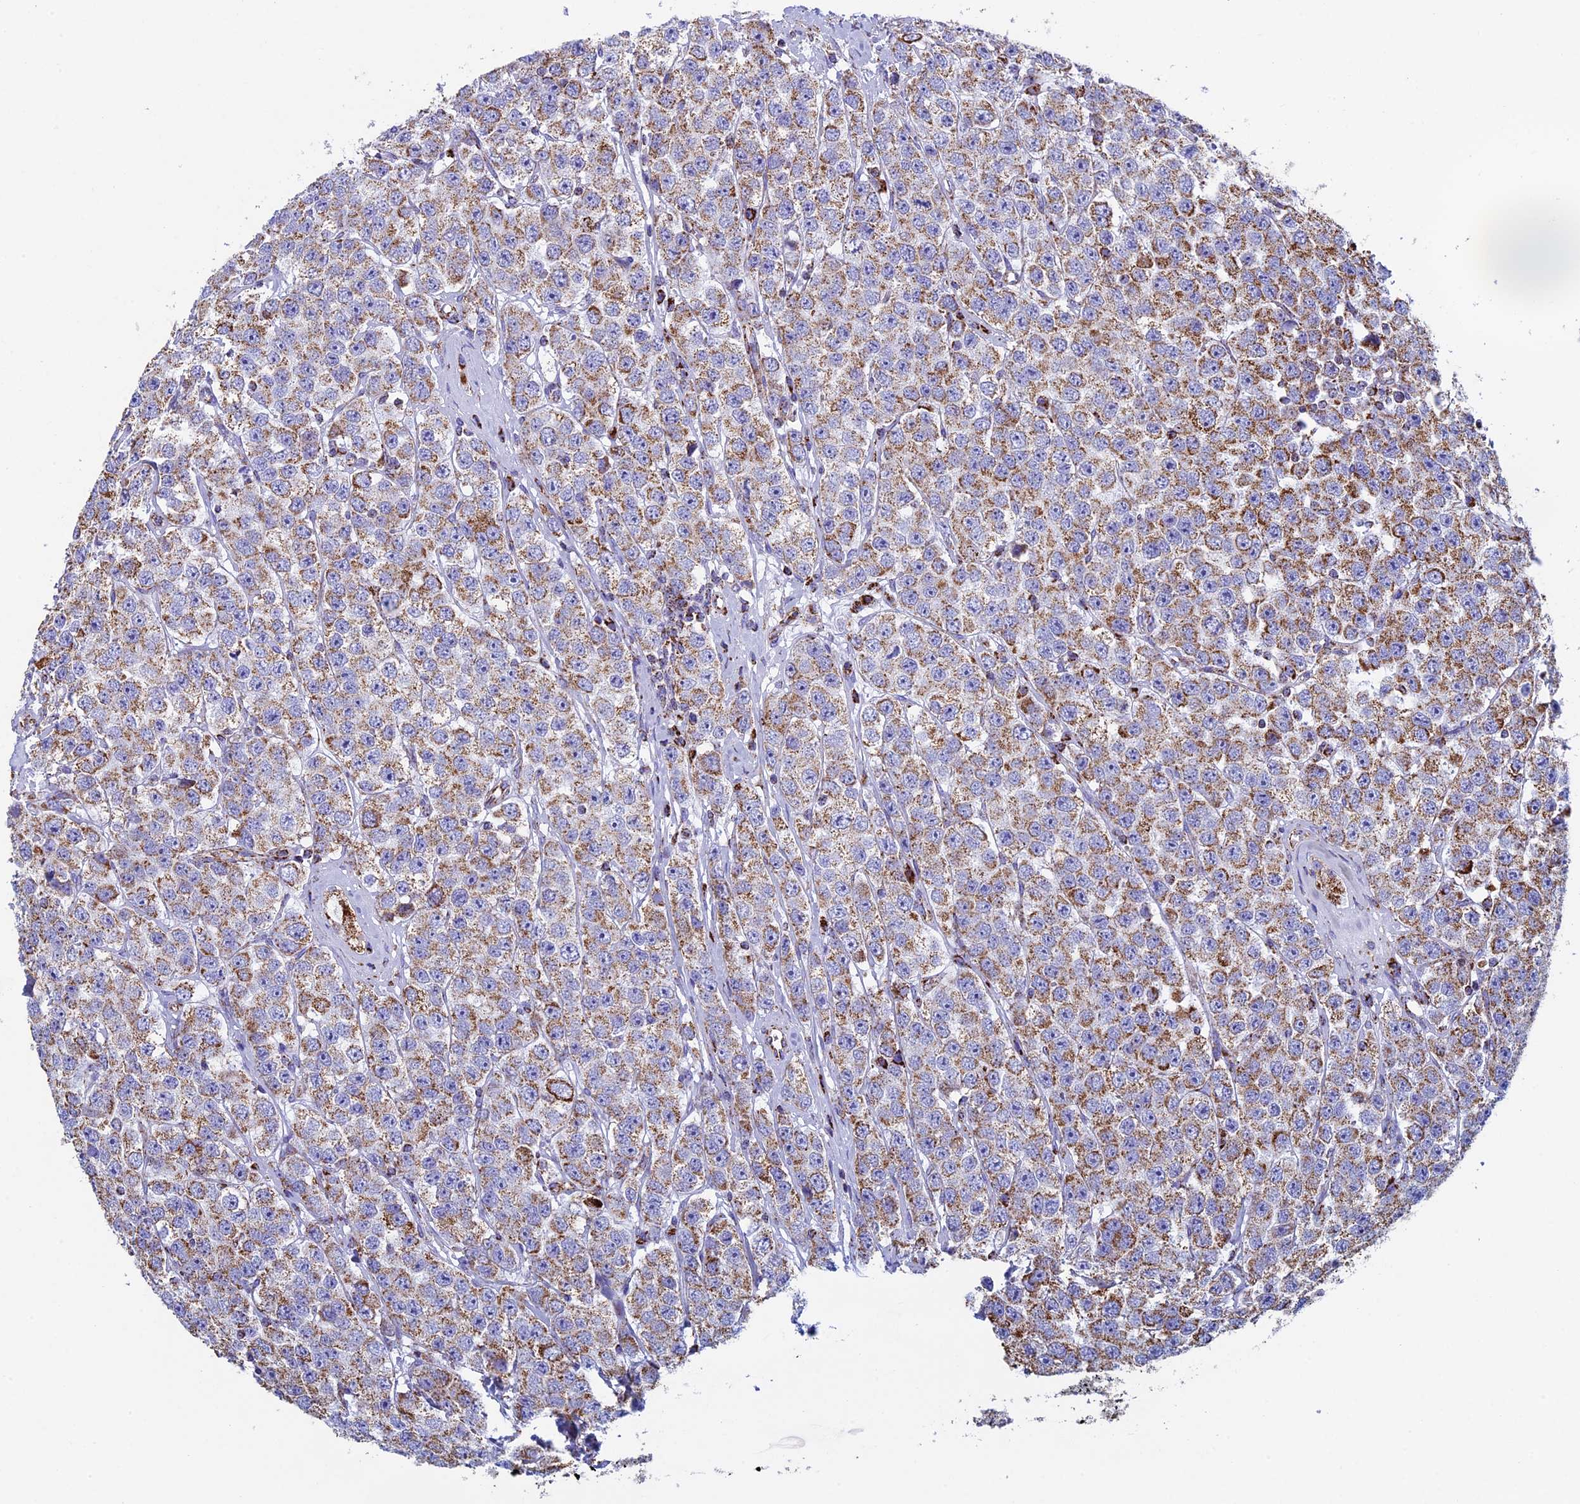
{"staining": {"intensity": "moderate", "quantity": ">75%", "location": "cytoplasmic/membranous"}, "tissue": "testis cancer", "cell_type": "Tumor cells", "image_type": "cancer", "snomed": [{"axis": "morphology", "description": "Seminoma, NOS"}, {"axis": "topography", "description": "Testis"}], "caption": "Protein staining demonstrates moderate cytoplasmic/membranous expression in about >75% of tumor cells in seminoma (testis).", "gene": "UQCRFS1", "patient": {"sex": "male", "age": 28}}